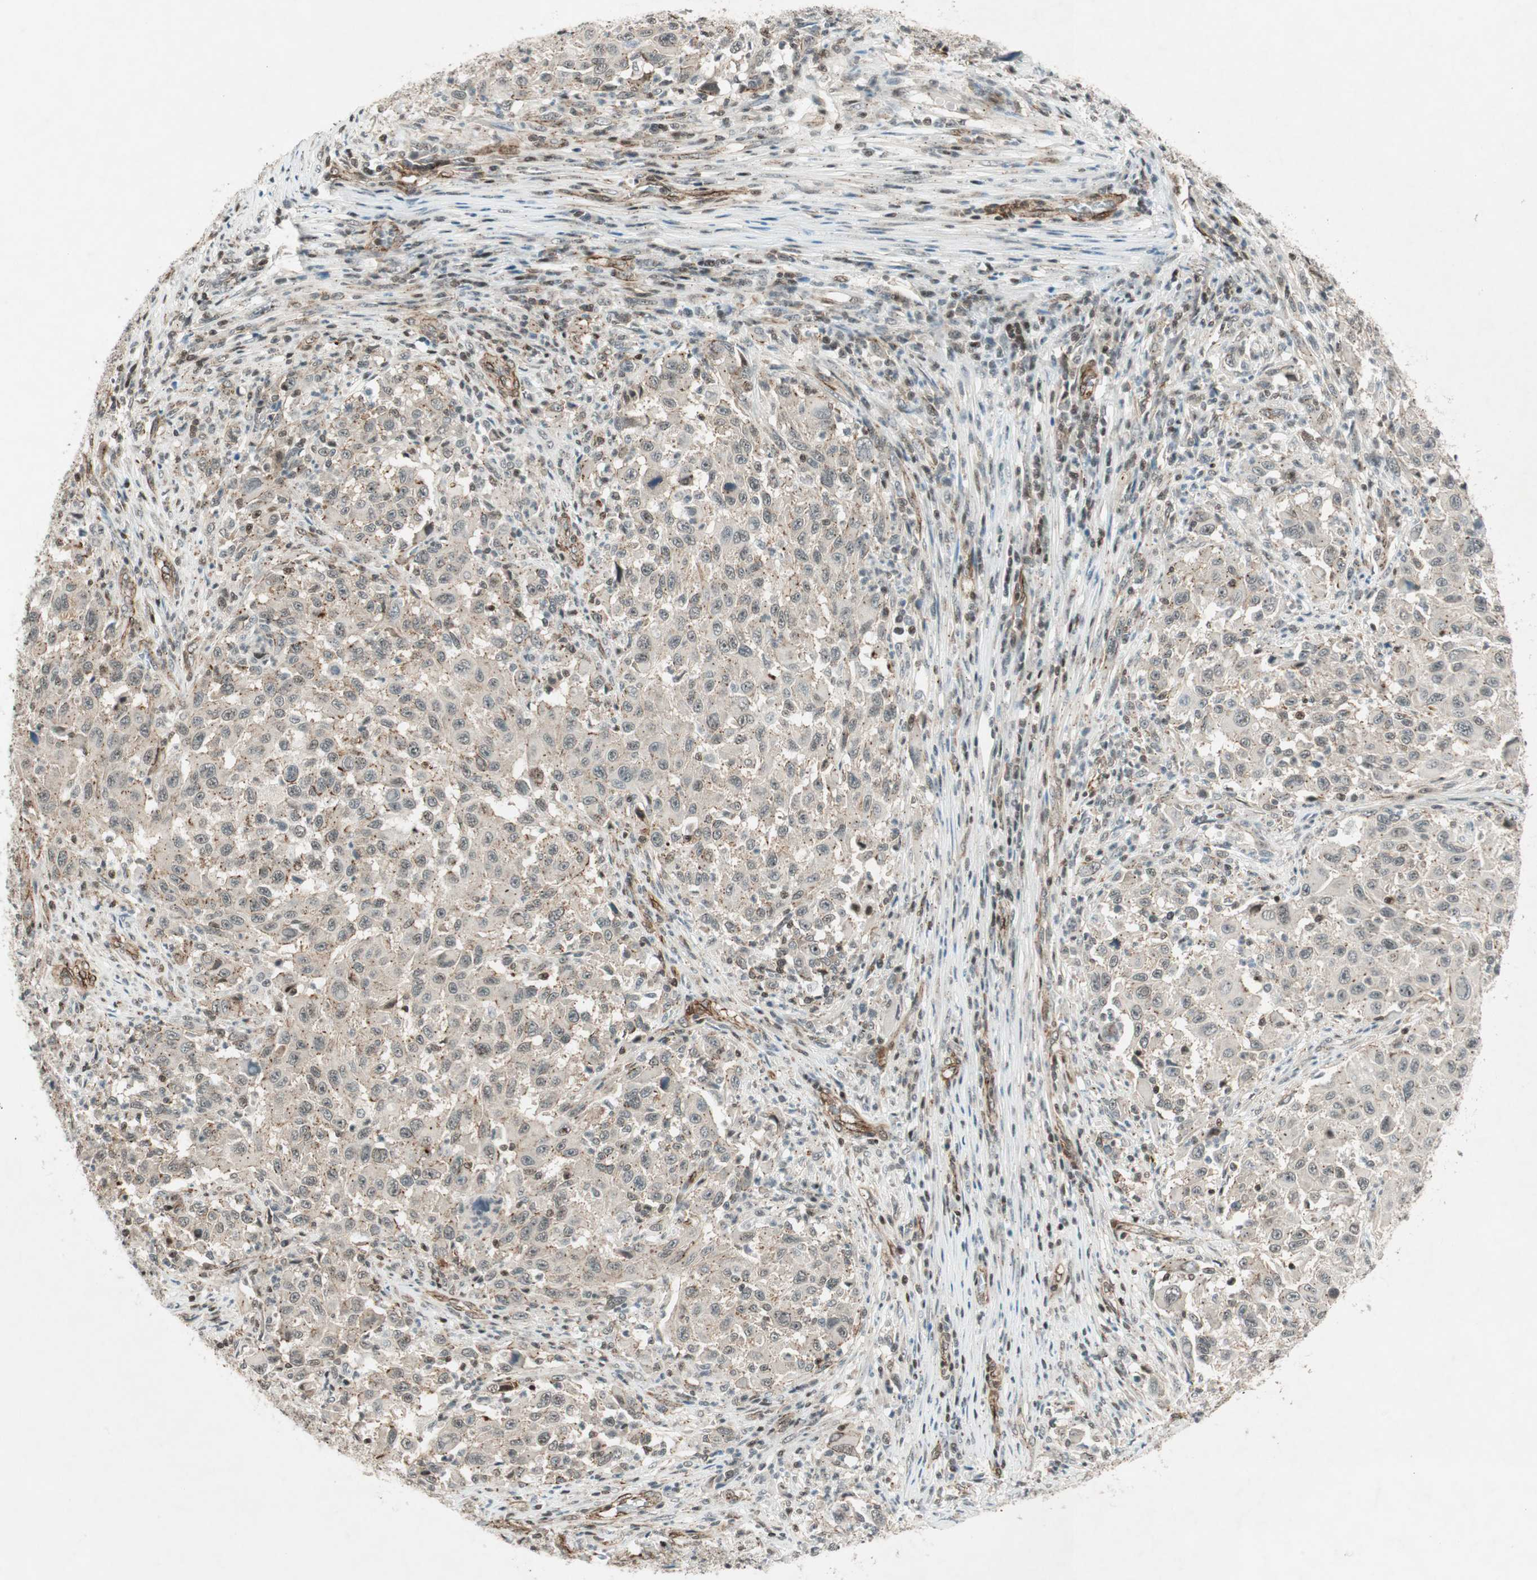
{"staining": {"intensity": "moderate", "quantity": "<25%", "location": "cytoplasmic/membranous"}, "tissue": "melanoma", "cell_type": "Tumor cells", "image_type": "cancer", "snomed": [{"axis": "morphology", "description": "Malignant melanoma, Metastatic site"}, {"axis": "topography", "description": "Lymph node"}], "caption": "Melanoma was stained to show a protein in brown. There is low levels of moderate cytoplasmic/membranous positivity in about <25% of tumor cells.", "gene": "CDK19", "patient": {"sex": "male", "age": 61}}